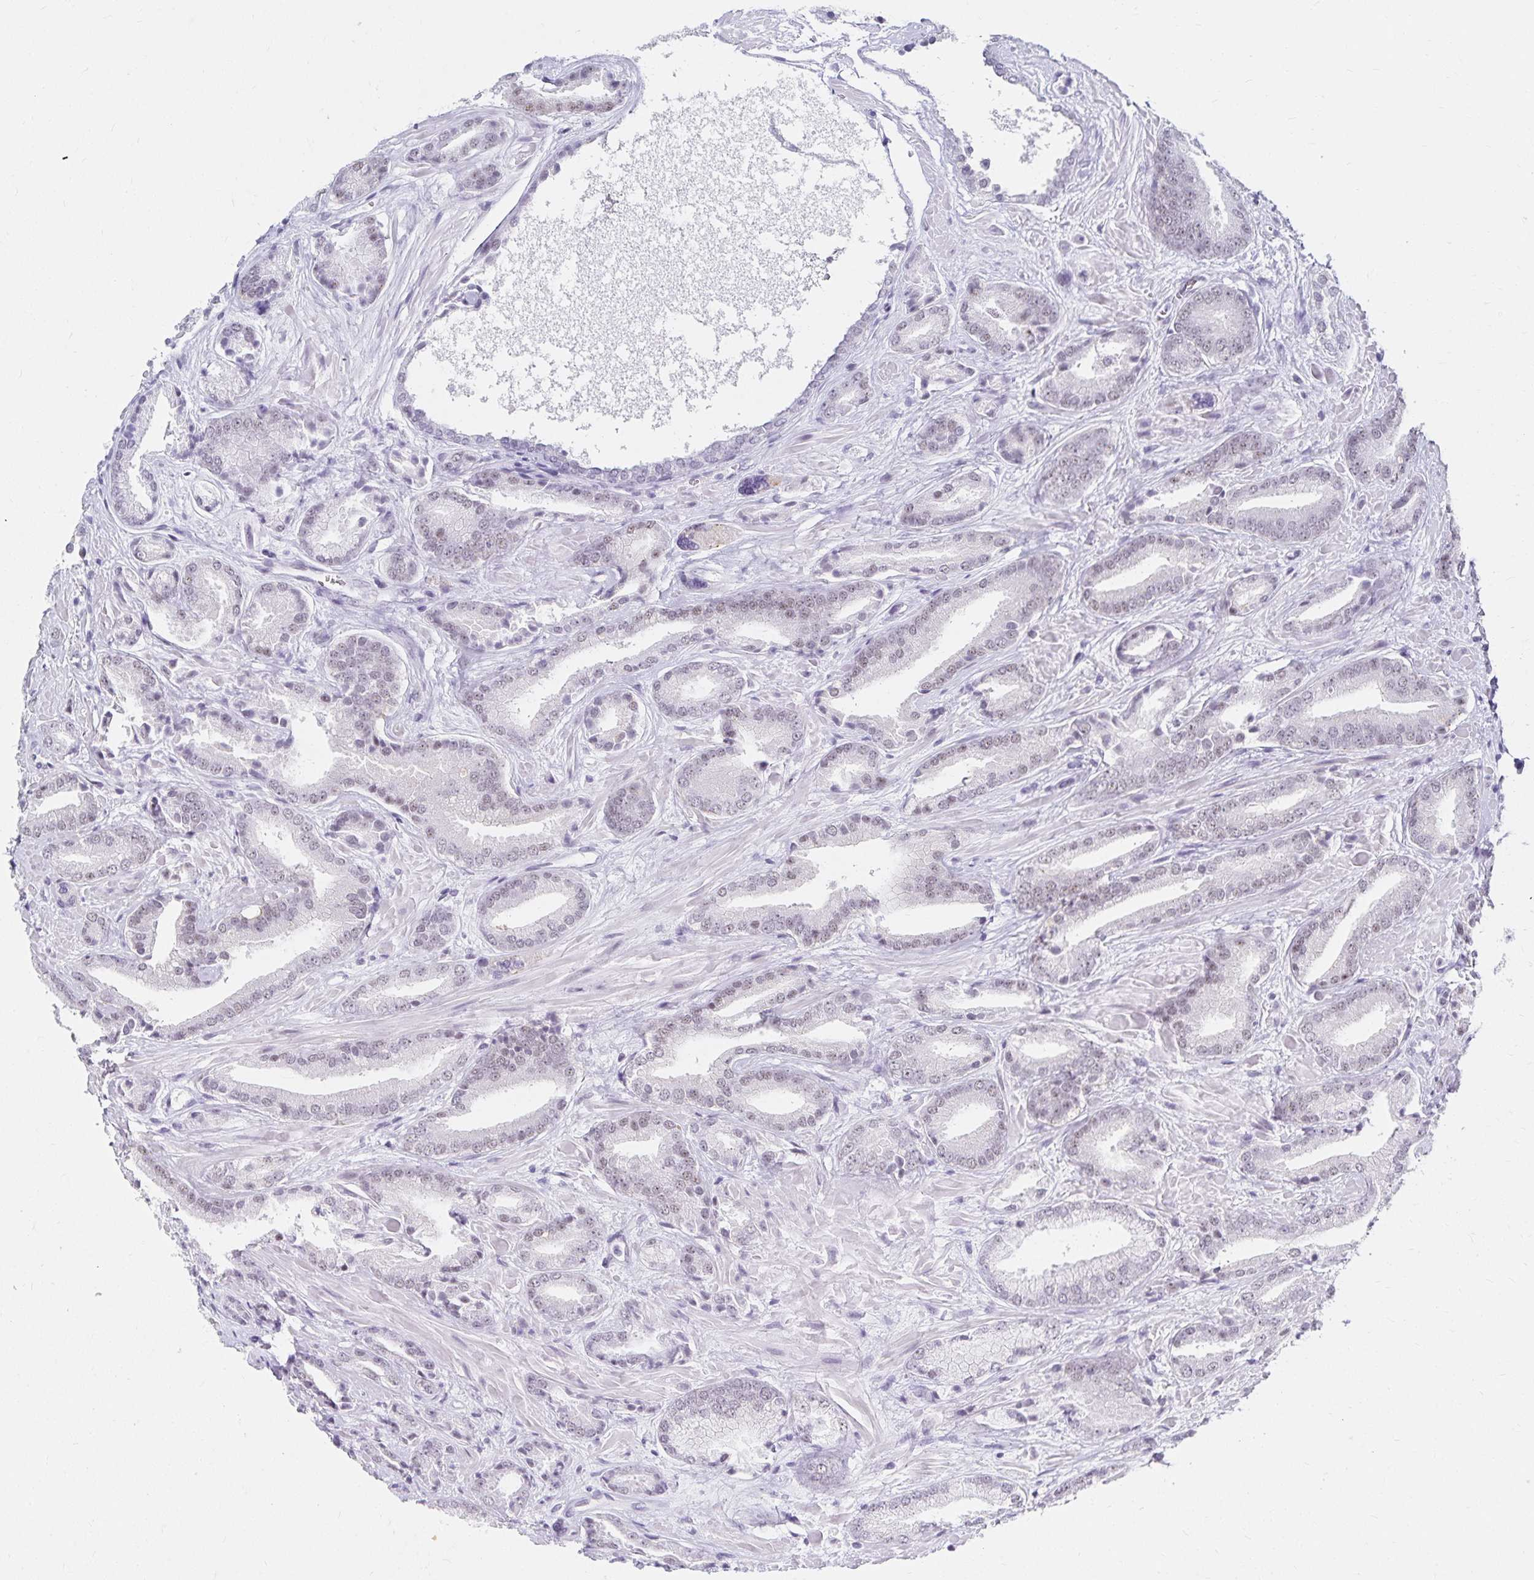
{"staining": {"intensity": "negative", "quantity": "none", "location": "none"}, "tissue": "prostate cancer", "cell_type": "Tumor cells", "image_type": "cancer", "snomed": [{"axis": "morphology", "description": "Adenocarcinoma, High grade"}, {"axis": "topography", "description": "Prostate"}], "caption": "There is no significant expression in tumor cells of high-grade adenocarcinoma (prostate).", "gene": "C20orf85", "patient": {"sex": "male", "age": 56}}